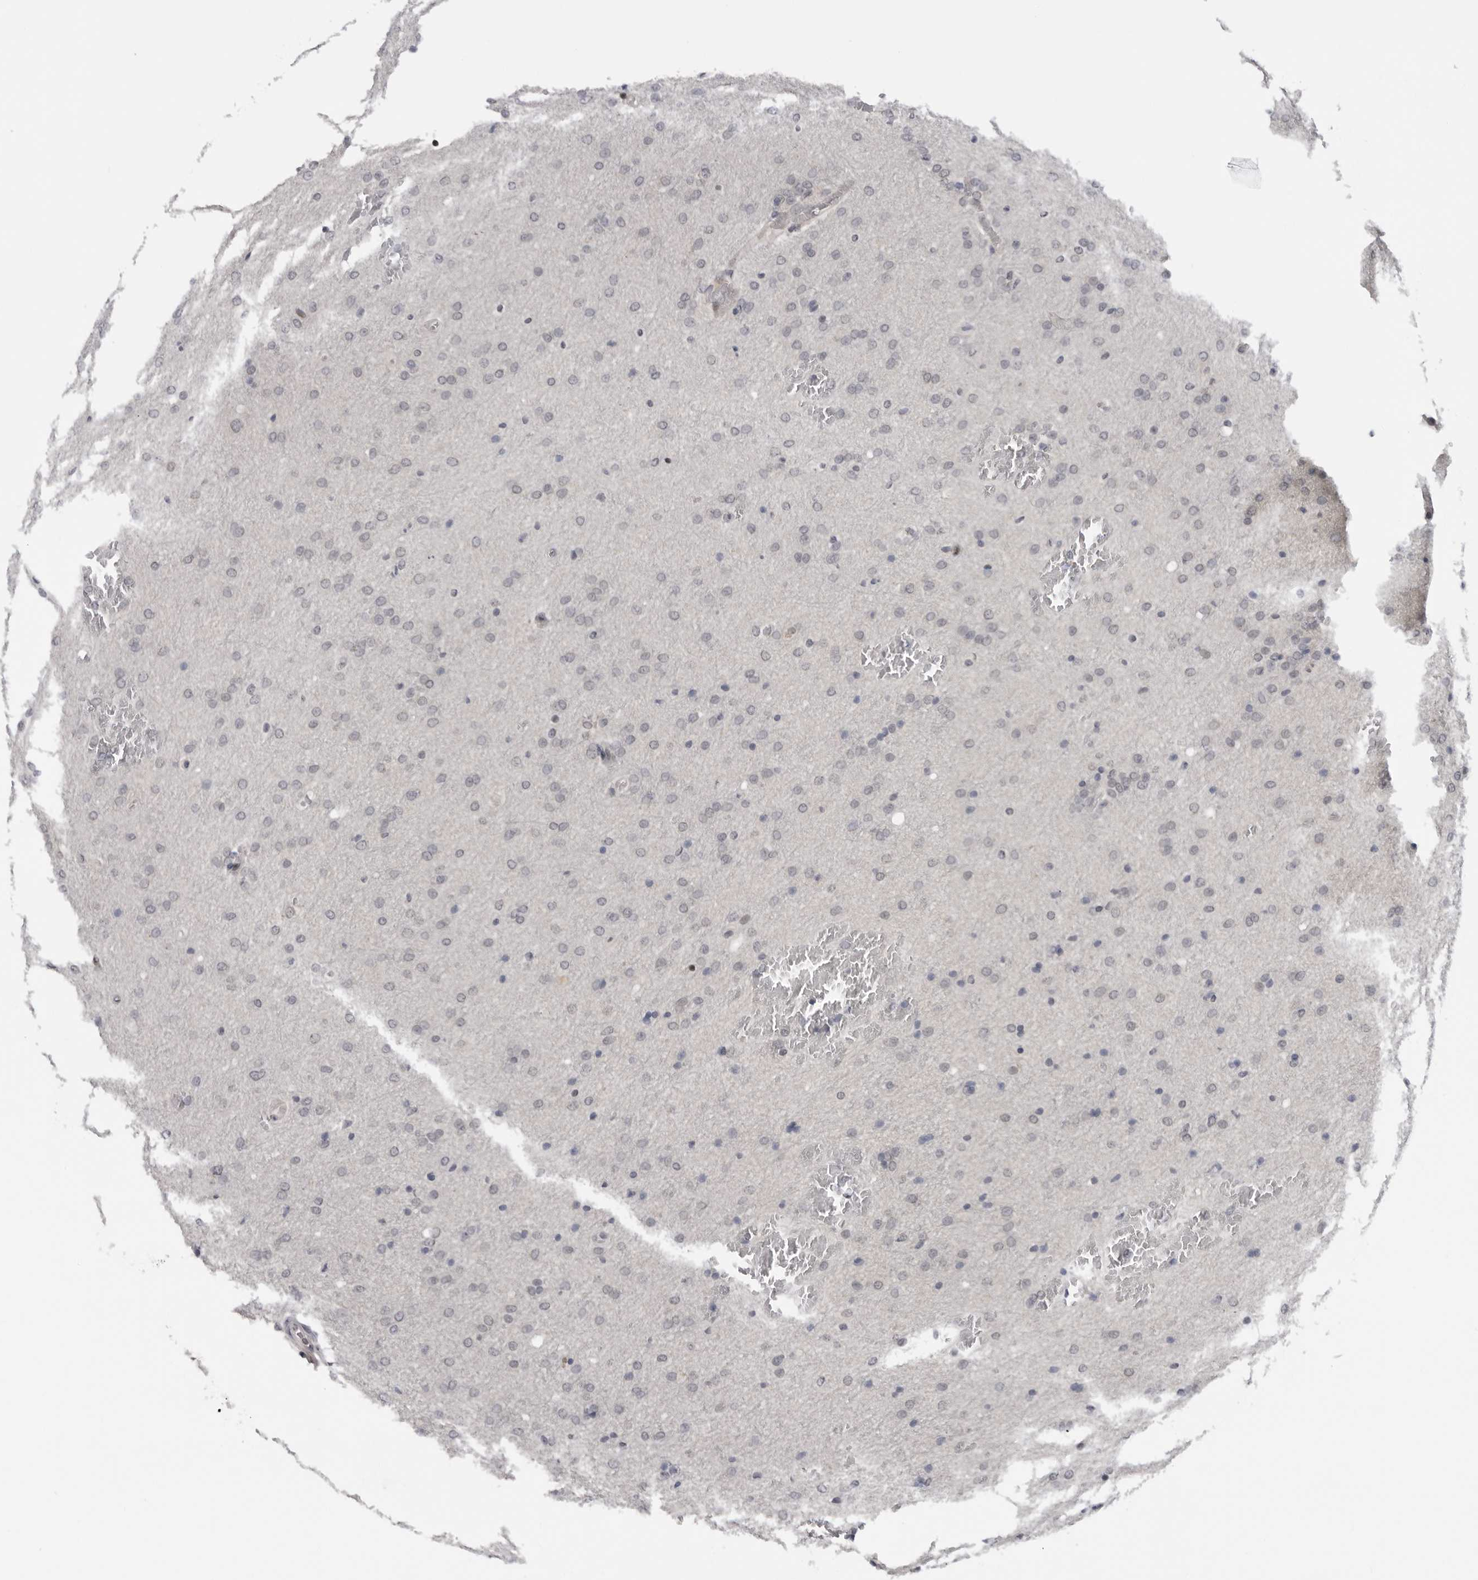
{"staining": {"intensity": "negative", "quantity": "none", "location": "none"}, "tissue": "glioma", "cell_type": "Tumor cells", "image_type": "cancer", "snomed": [{"axis": "morphology", "description": "Glioma, malignant, Low grade"}, {"axis": "topography", "description": "Brain"}], "caption": "High power microscopy image of an immunohistochemistry histopathology image of glioma, revealing no significant staining in tumor cells.", "gene": "ALPK2", "patient": {"sex": "female", "age": 37}}